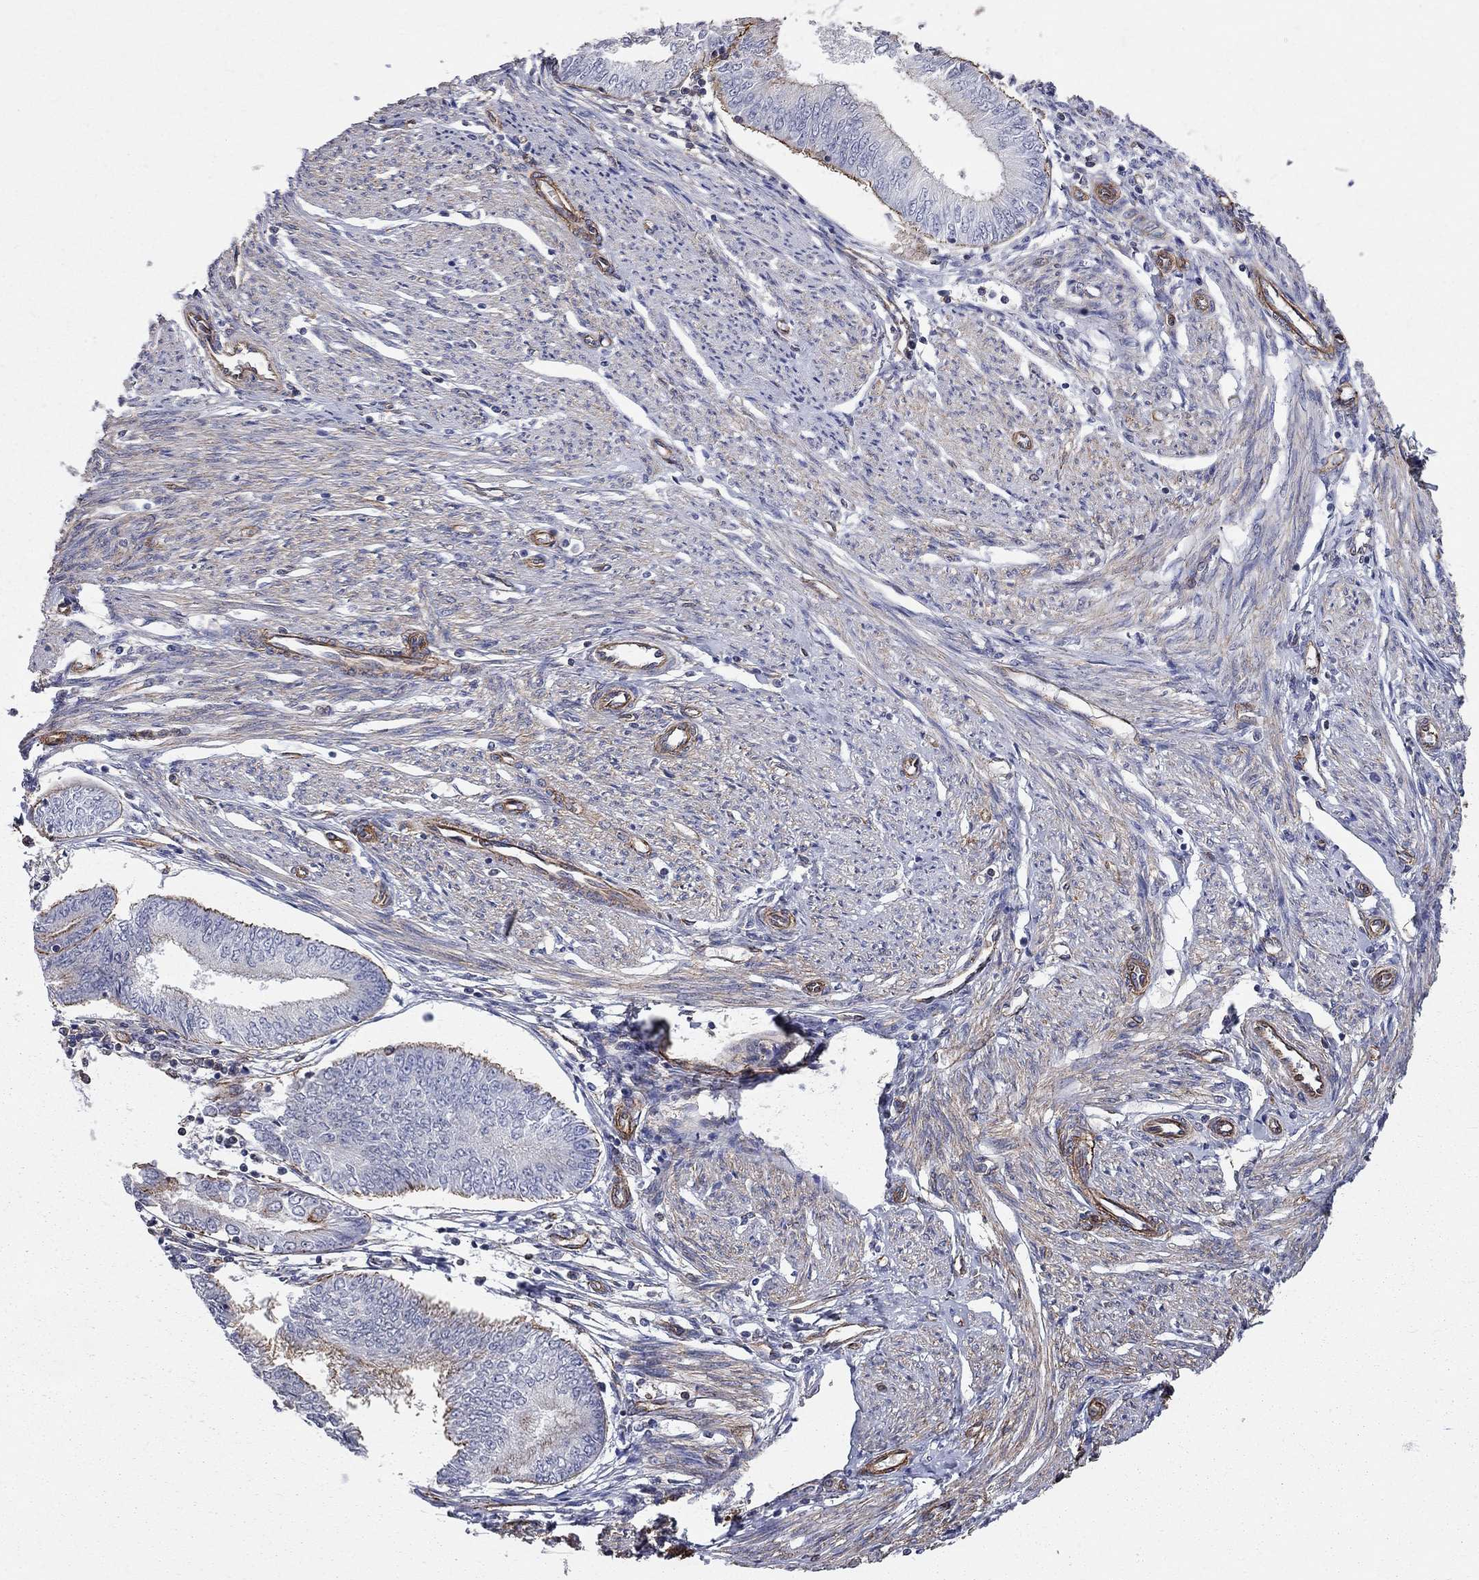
{"staining": {"intensity": "strong", "quantity": "<25%", "location": "cytoplasmic/membranous"}, "tissue": "endometrial cancer", "cell_type": "Tumor cells", "image_type": "cancer", "snomed": [{"axis": "morphology", "description": "Adenocarcinoma, NOS"}, {"axis": "topography", "description": "Endometrium"}], "caption": "Immunohistochemical staining of endometrial cancer (adenocarcinoma) displays medium levels of strong cytoplasmic/membranous protein expression in approximately <25% of tumor cells. The protein is shown in brown color, while the nuclei are stained blue.", "gene": "BICDL2", "patient": {"sex": "female", "age": 68}}